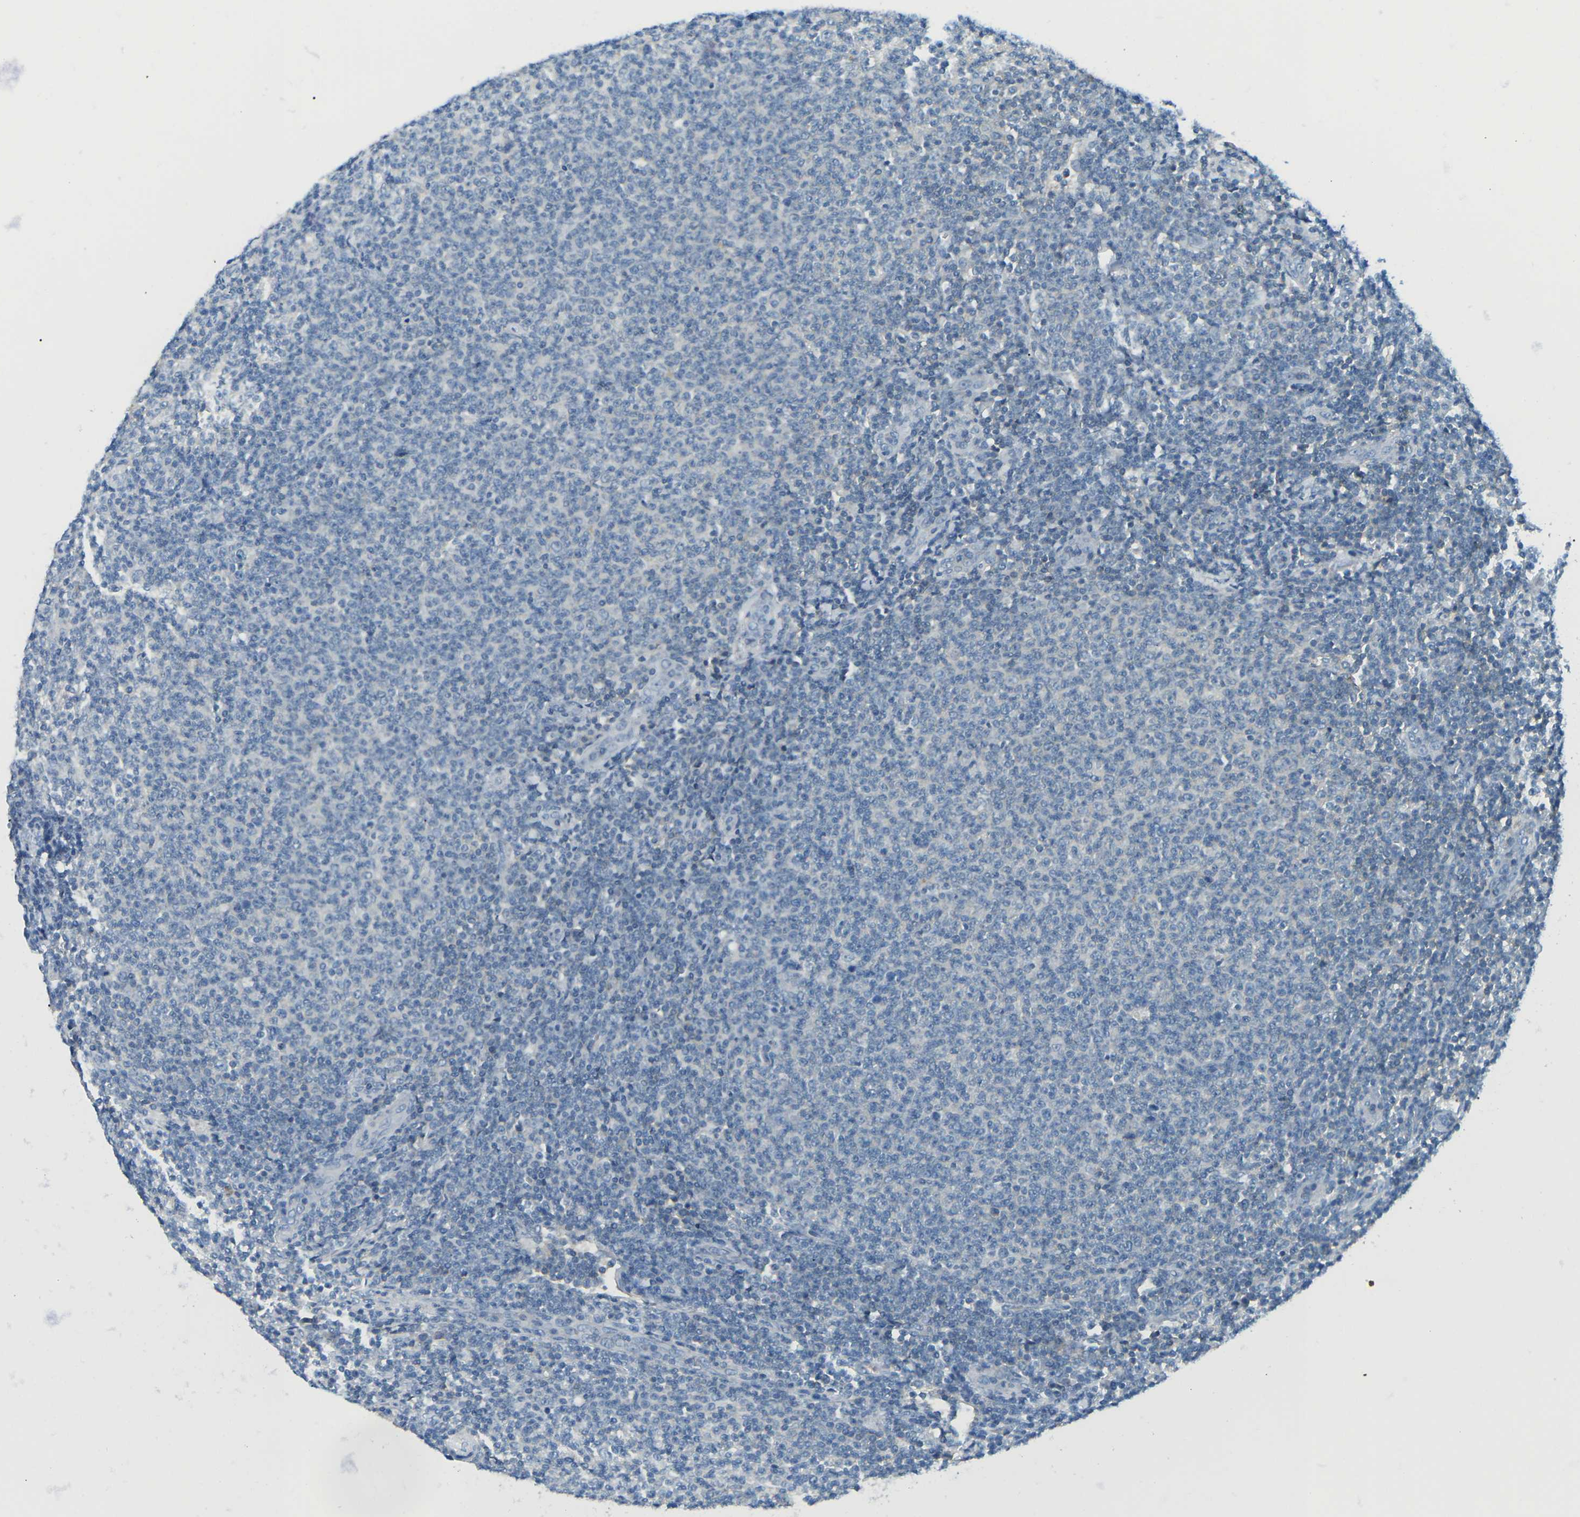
{"staining": {"intensity": "negative", "quantity": "none", "location": "none"}, "tissue": "lymphoma", "cell_type": "Tumor cells", "image_type": "cancer", "snomed": [{"axis": "morphology", "description": "Malignant lymphoma, non-Hodgkin's type, Low grade"}, {"axis": "topography", "description": "Lymph node"}], "caption": "DAB (3,3'-diaminobenzidine) immunohistochemical staining of human lymphoma demonstrates no significant staining in tumor cells. (DAB (3,3'-diaminobenzidine) immunohistochemistry with hematoxylin counter stain).", "gene": "CD47", "patient": {"sex": "male", "age": 66}}